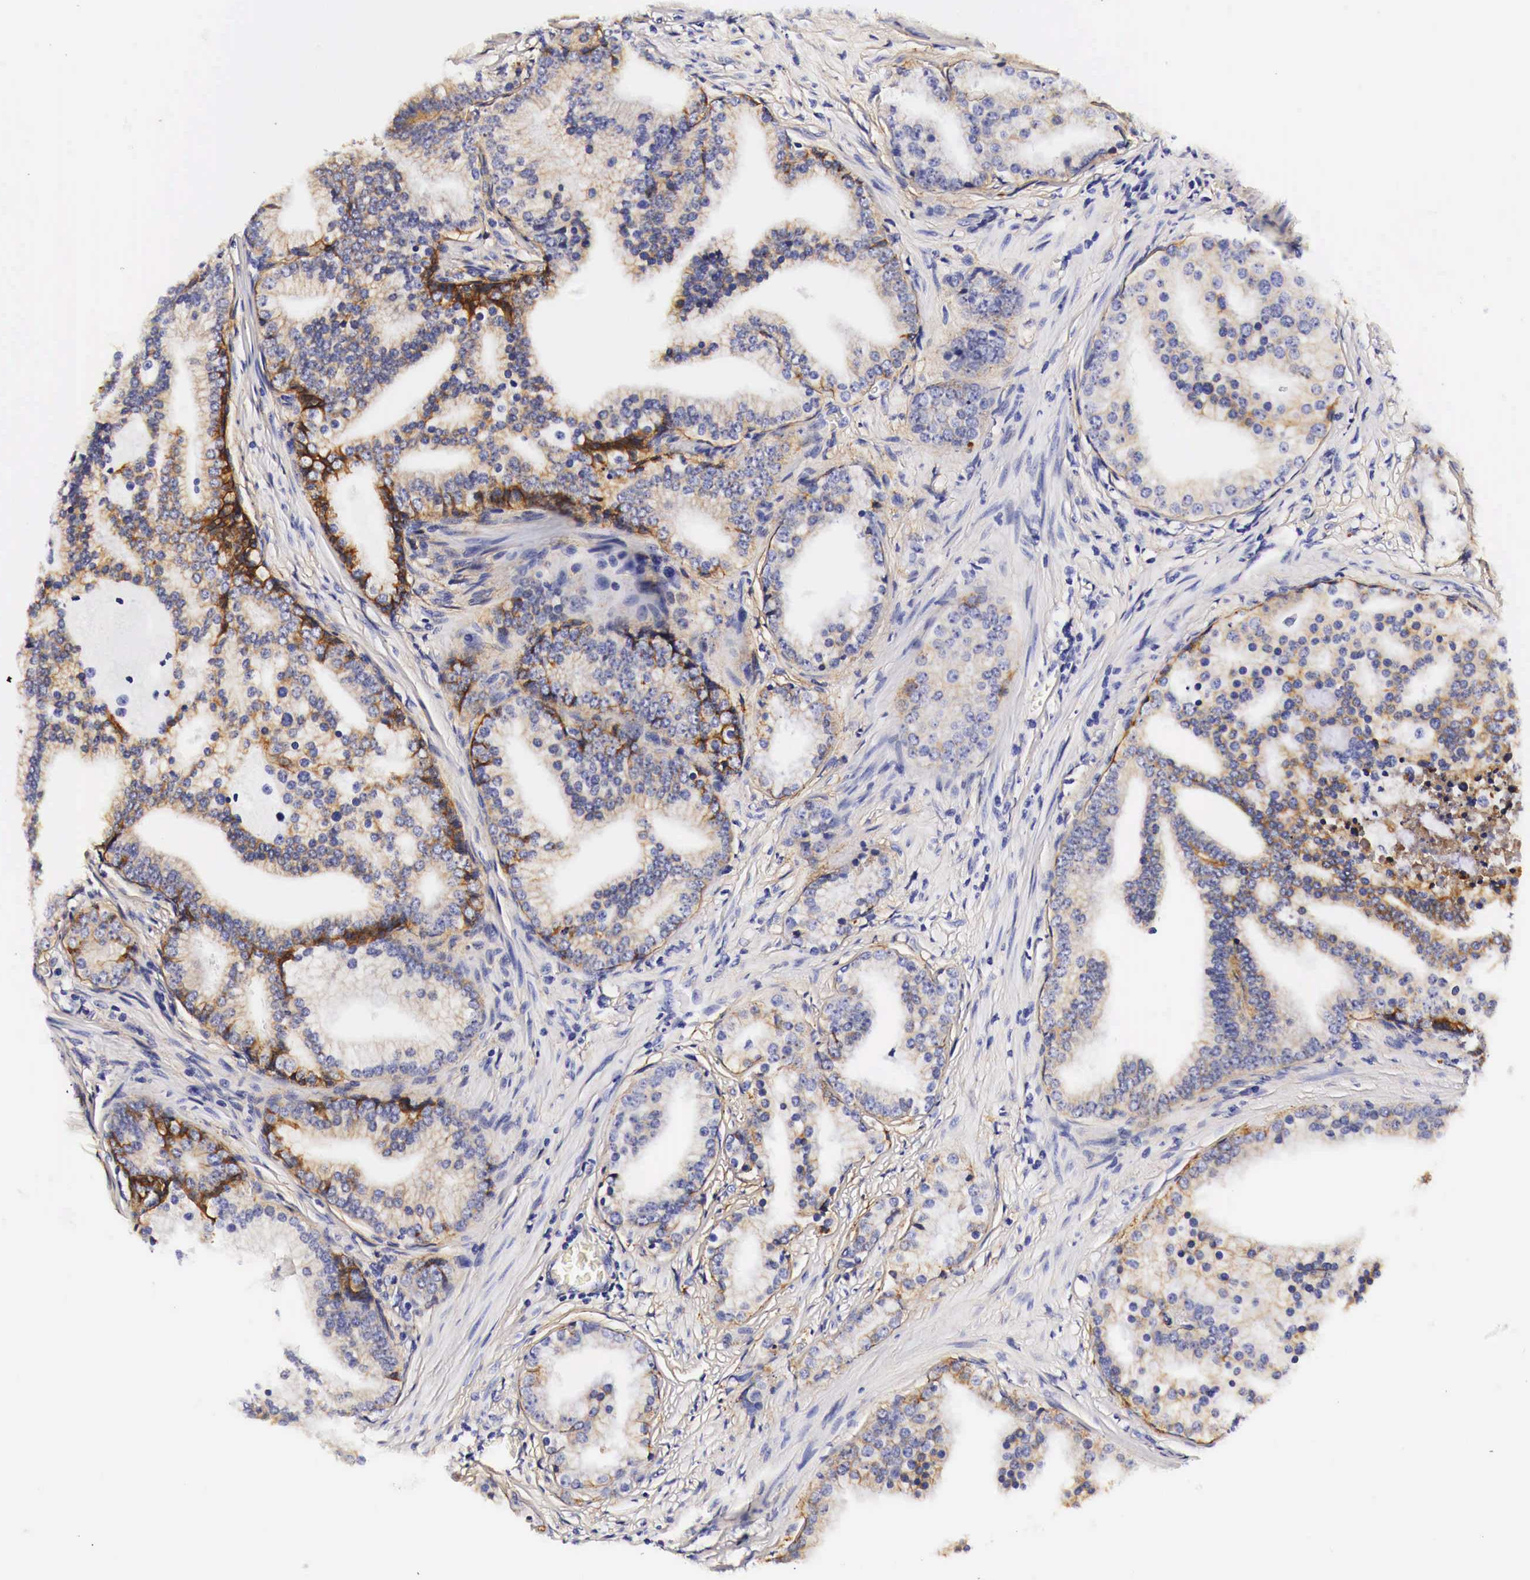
{"staining": {"intensity": "moderate", "quantity": "25%-75%", "location": "cytoplasmic/membranous"}, "tissue": "prostate cancer", "cell_type": "Tumor cells", "image_type": "cancer", "snomed": [{"axis": "morphology", "description": "Adenocarcinoma, Low grade"}, {"axis": "topography", "description": "Prostate"}], "caption": "Immunohistochemical staining of prostate cancer (low-grade adenocarcinoma) demonstrates medium levels of moderate cytoplasmic/membranous protein positivity in about 25%-75% of tumor cells. (IHC, brightfield microscopy, high magnification).", "gene": "EGFR", "patient": {"sex": "male", "age": 71}}